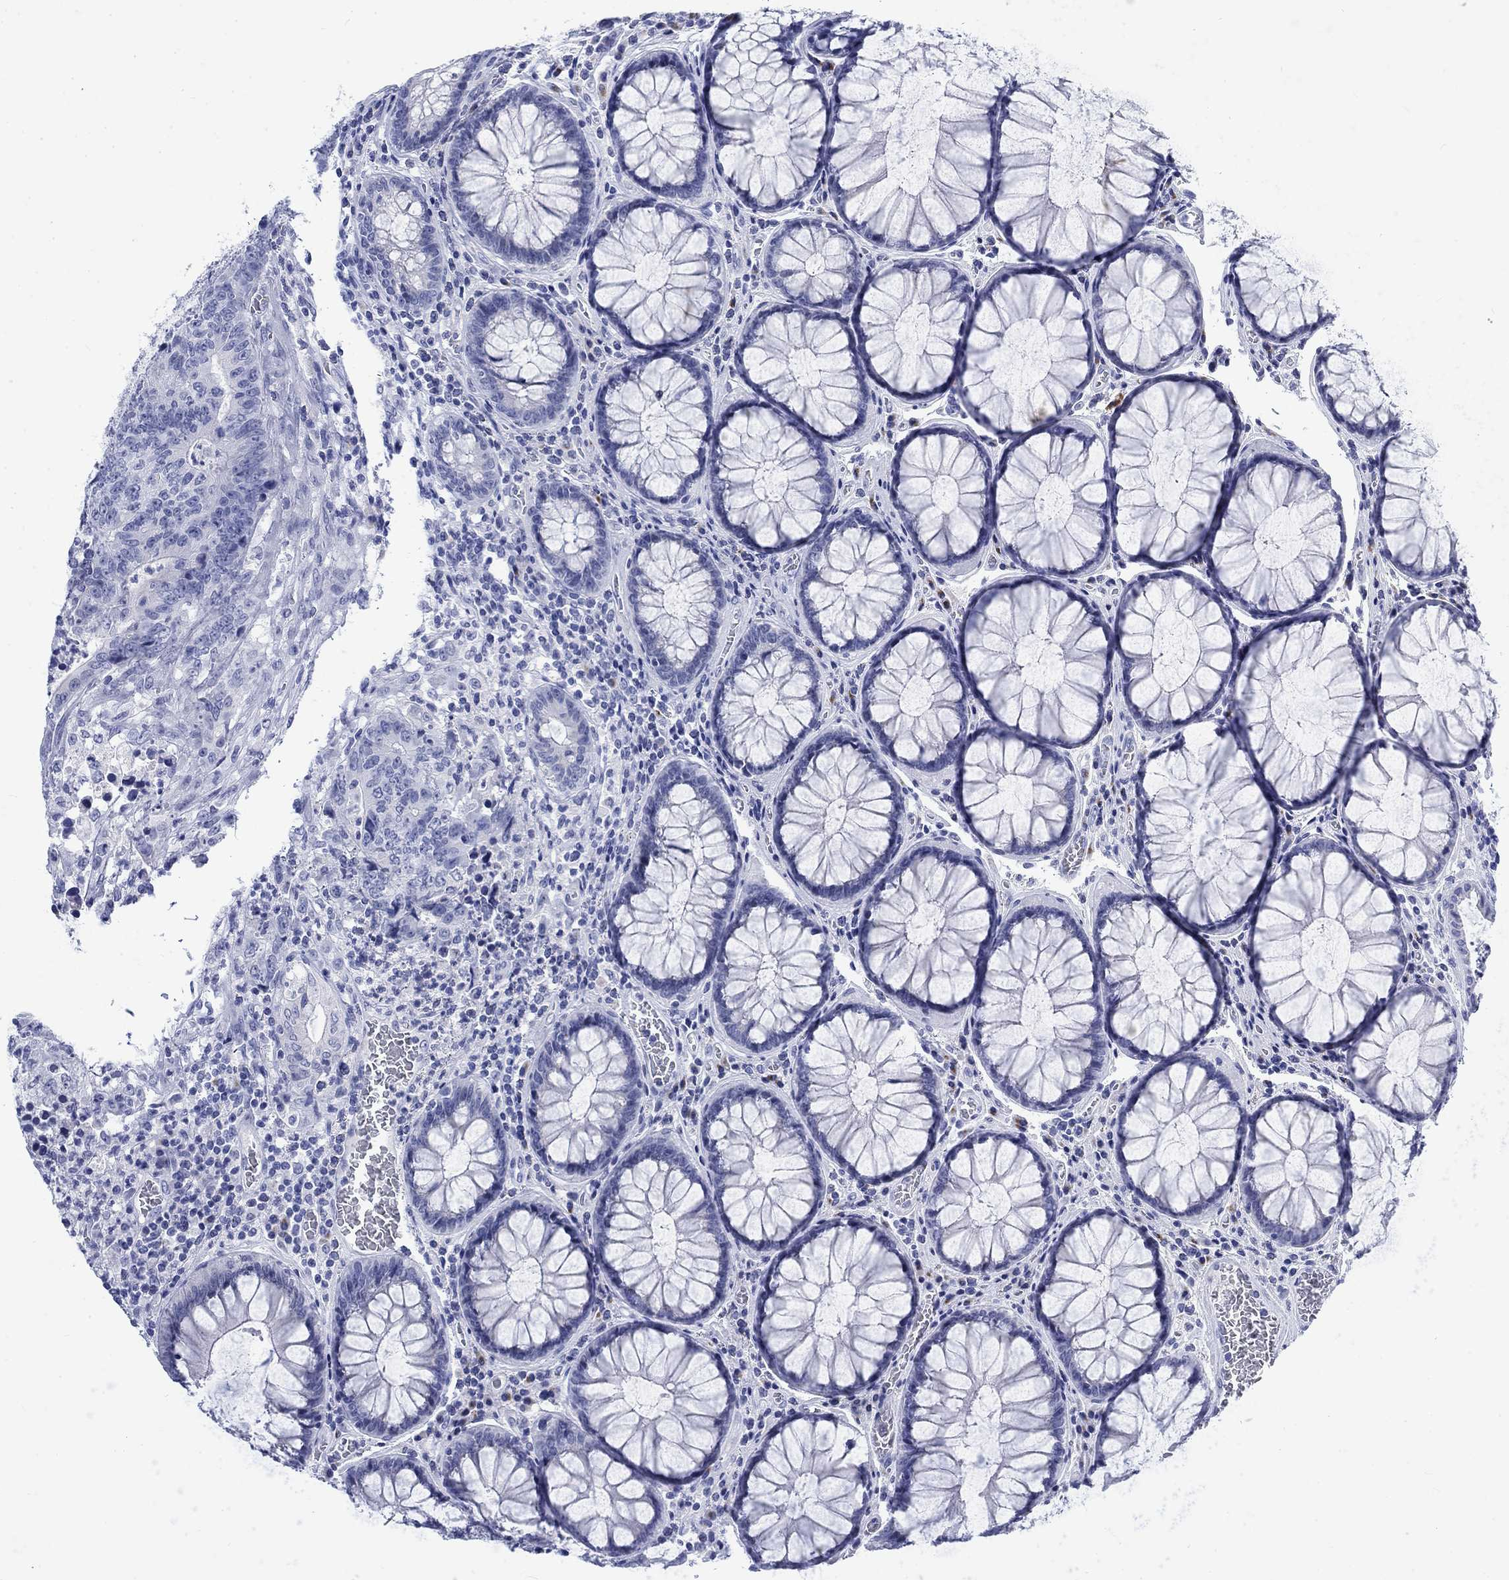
{"staining": {"intensity": "negative", "quantity": "none", "location": "none"}, "tissue": "colorectal cancer", "cell_type": "Tumor cells", "image_type": "cancer", "snomed": [{"axis": "morphology", "description": "Adenocarcinoma, NOS"}, {"axis": "topography", "description": "Colon"}], "caption": "Histopathology image shows no protein positivity in tumor cells of colorectal cancer tissue.", "gene": "KRT76", "patient": {"sex": "female", "age": 48}}